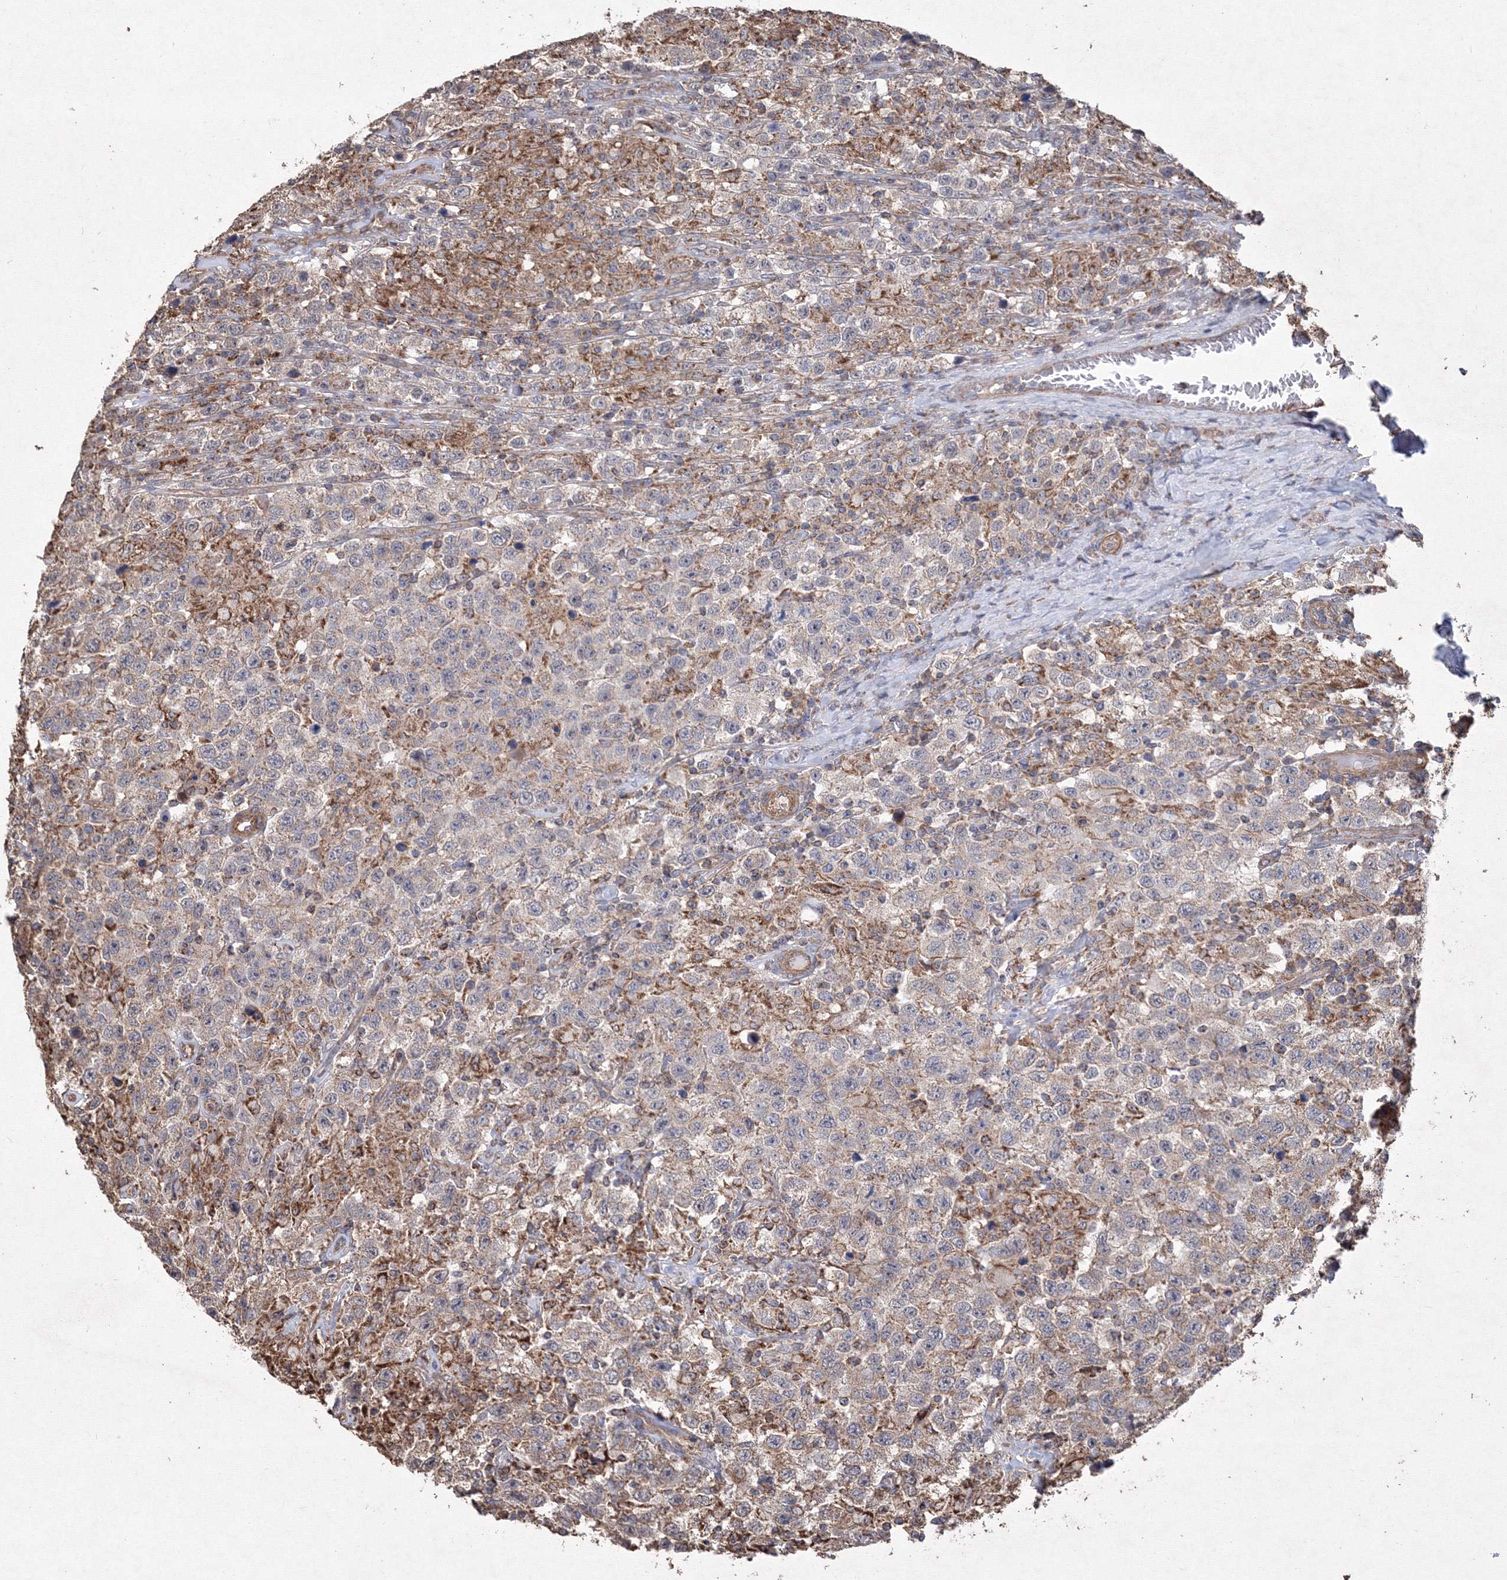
{"staining": {"intensity": "weak", "quantity": "25%-75%", "location": "cytoplasmic/membranous"}, "tissue": "testis cancer", "cell_type": "Tumor cells", "image_type": "cancer", "snomed": [{"axis": "morphology", "description": "Seminoma, NOS"}, {"axis": "topography", "description": "Testis"}], "caption": "High-power microscopy captured an IHC image of testis seminoma, revealing weak cytoplasmic/membranous positivity in about 25%-75% of tumor cells. Immunohistochemistry (ihc) stains the protein in brown and the nuclei are stained blue.", "gene": "TMEM139", "patient": {"sex": "male", "age": 41}}